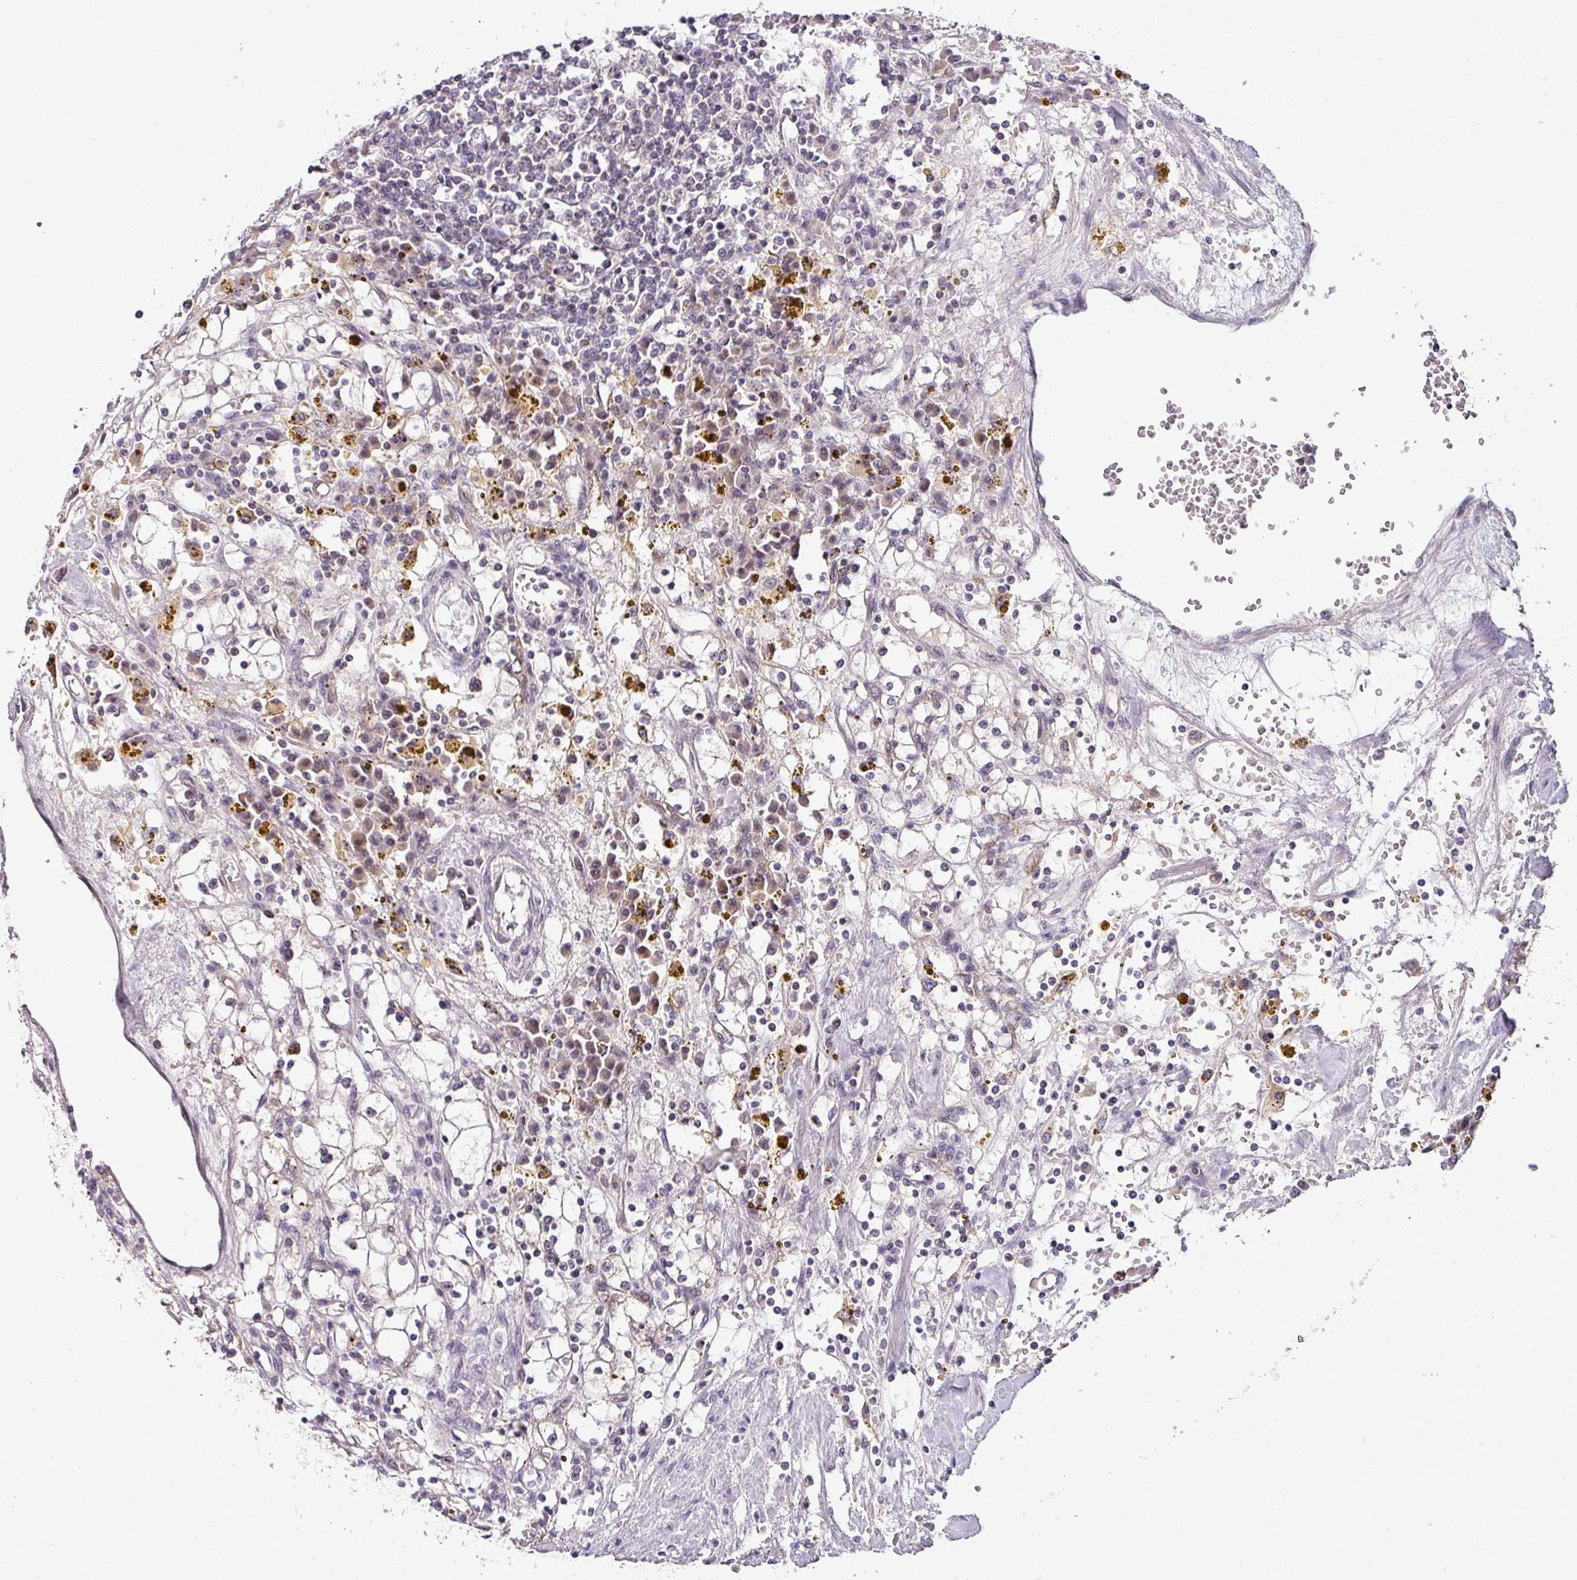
{"staining": {"intensity": "negative", "quantity": "none", "location": "none"}, "tissue": "renal cancer", "cell_type": "Tumor cells", "image_type": "cancer", "snomed": [{"axis": "morphology", "description": "Adenocarcinoma, NOS"}, {"axis": "topography", "description": "Kidney"}], "caption": "Human adenocarcinoma (renal) stained for a protein using IHC displays no staining in tumor cells.", "gene": "NAPSA", "patient": {"sex": "male", "age": 56}}